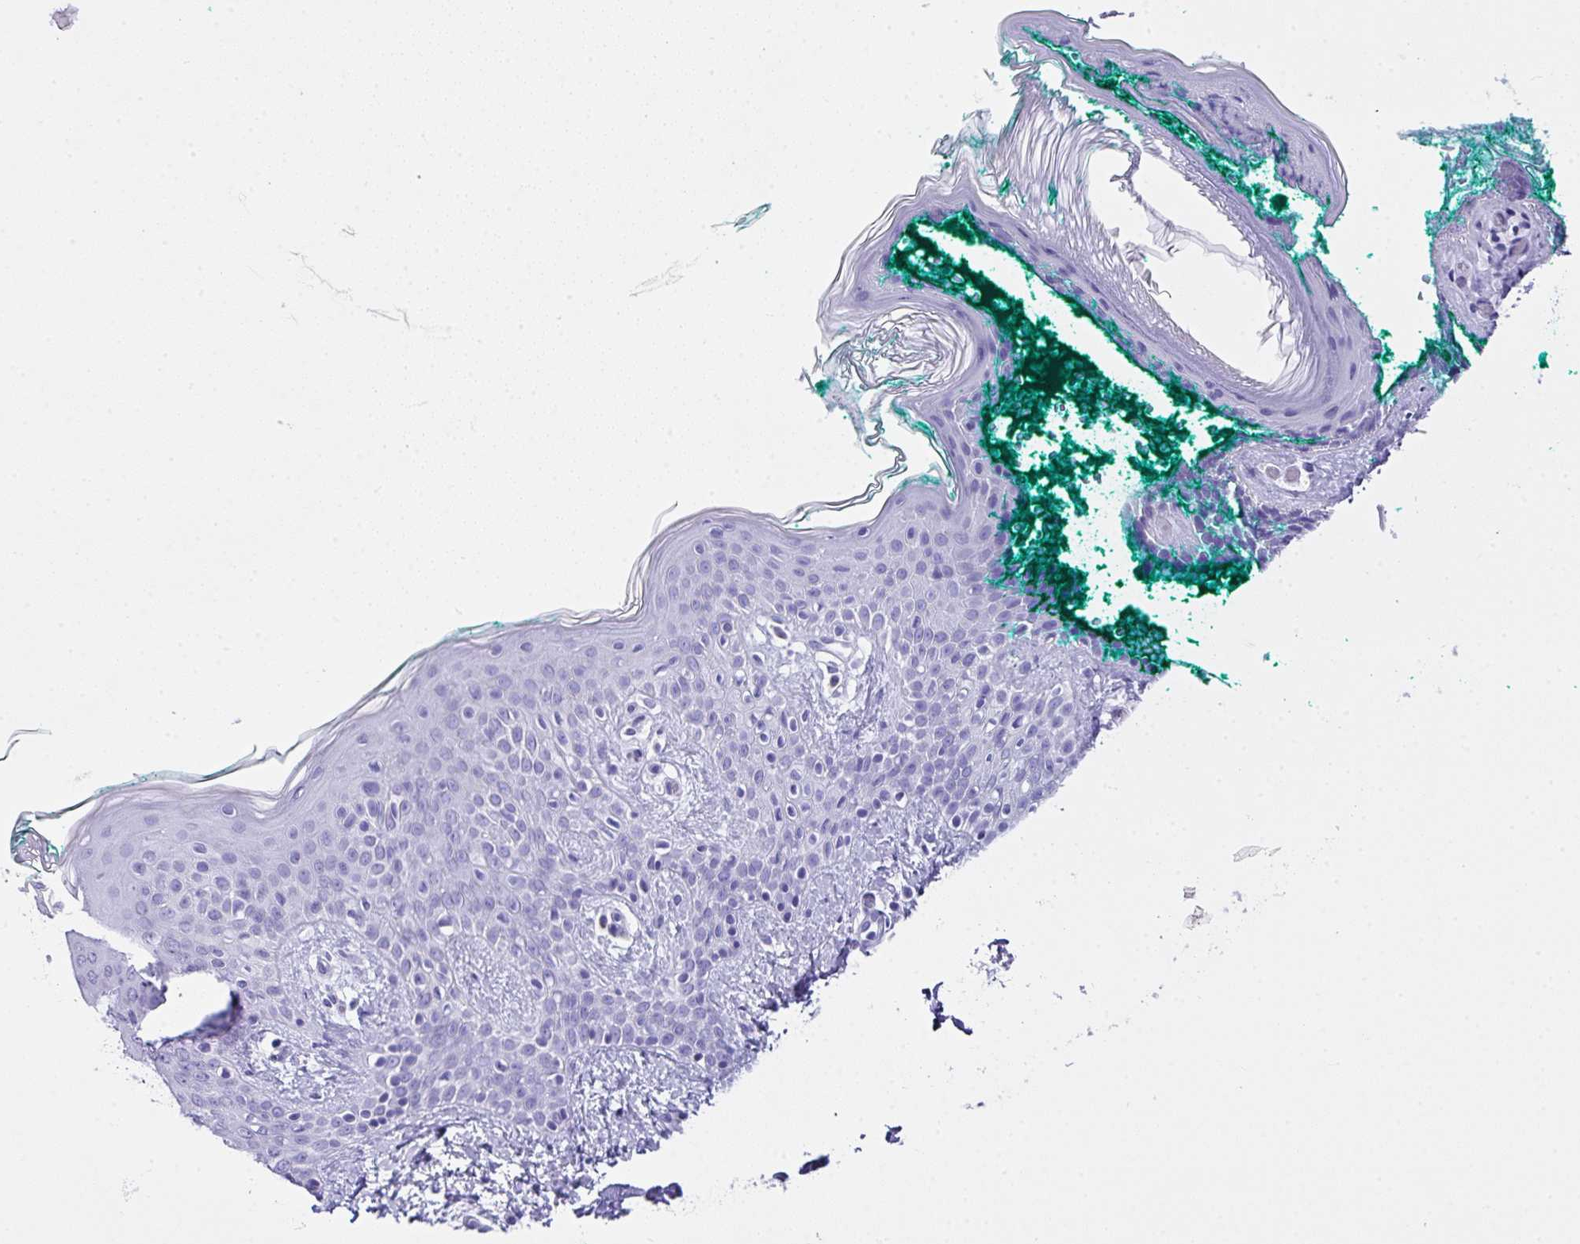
{"staining": {"intensity": "negative", "quantity": "none", "location": "none"}, "tissue": "skin", "cell_type": "Fibroblasts", "image_type": "normal", "snomed": [{"axis": "morphology", "description": "Normal tissue, NOS"}, {"axis": "topography", "description": "Skin"}], "caption": "High magnification brightfield microscopy of benign skin stained with DAB (brown) and counterstained with hematoxylin (blue): fibroblasts show no significant expression. The staining is performed using DAB brown chromogen with nuclei counter-stained in using hematoxylin.", "gene": "LGALS4", "patient": {"sex": "male", "age": 16}}